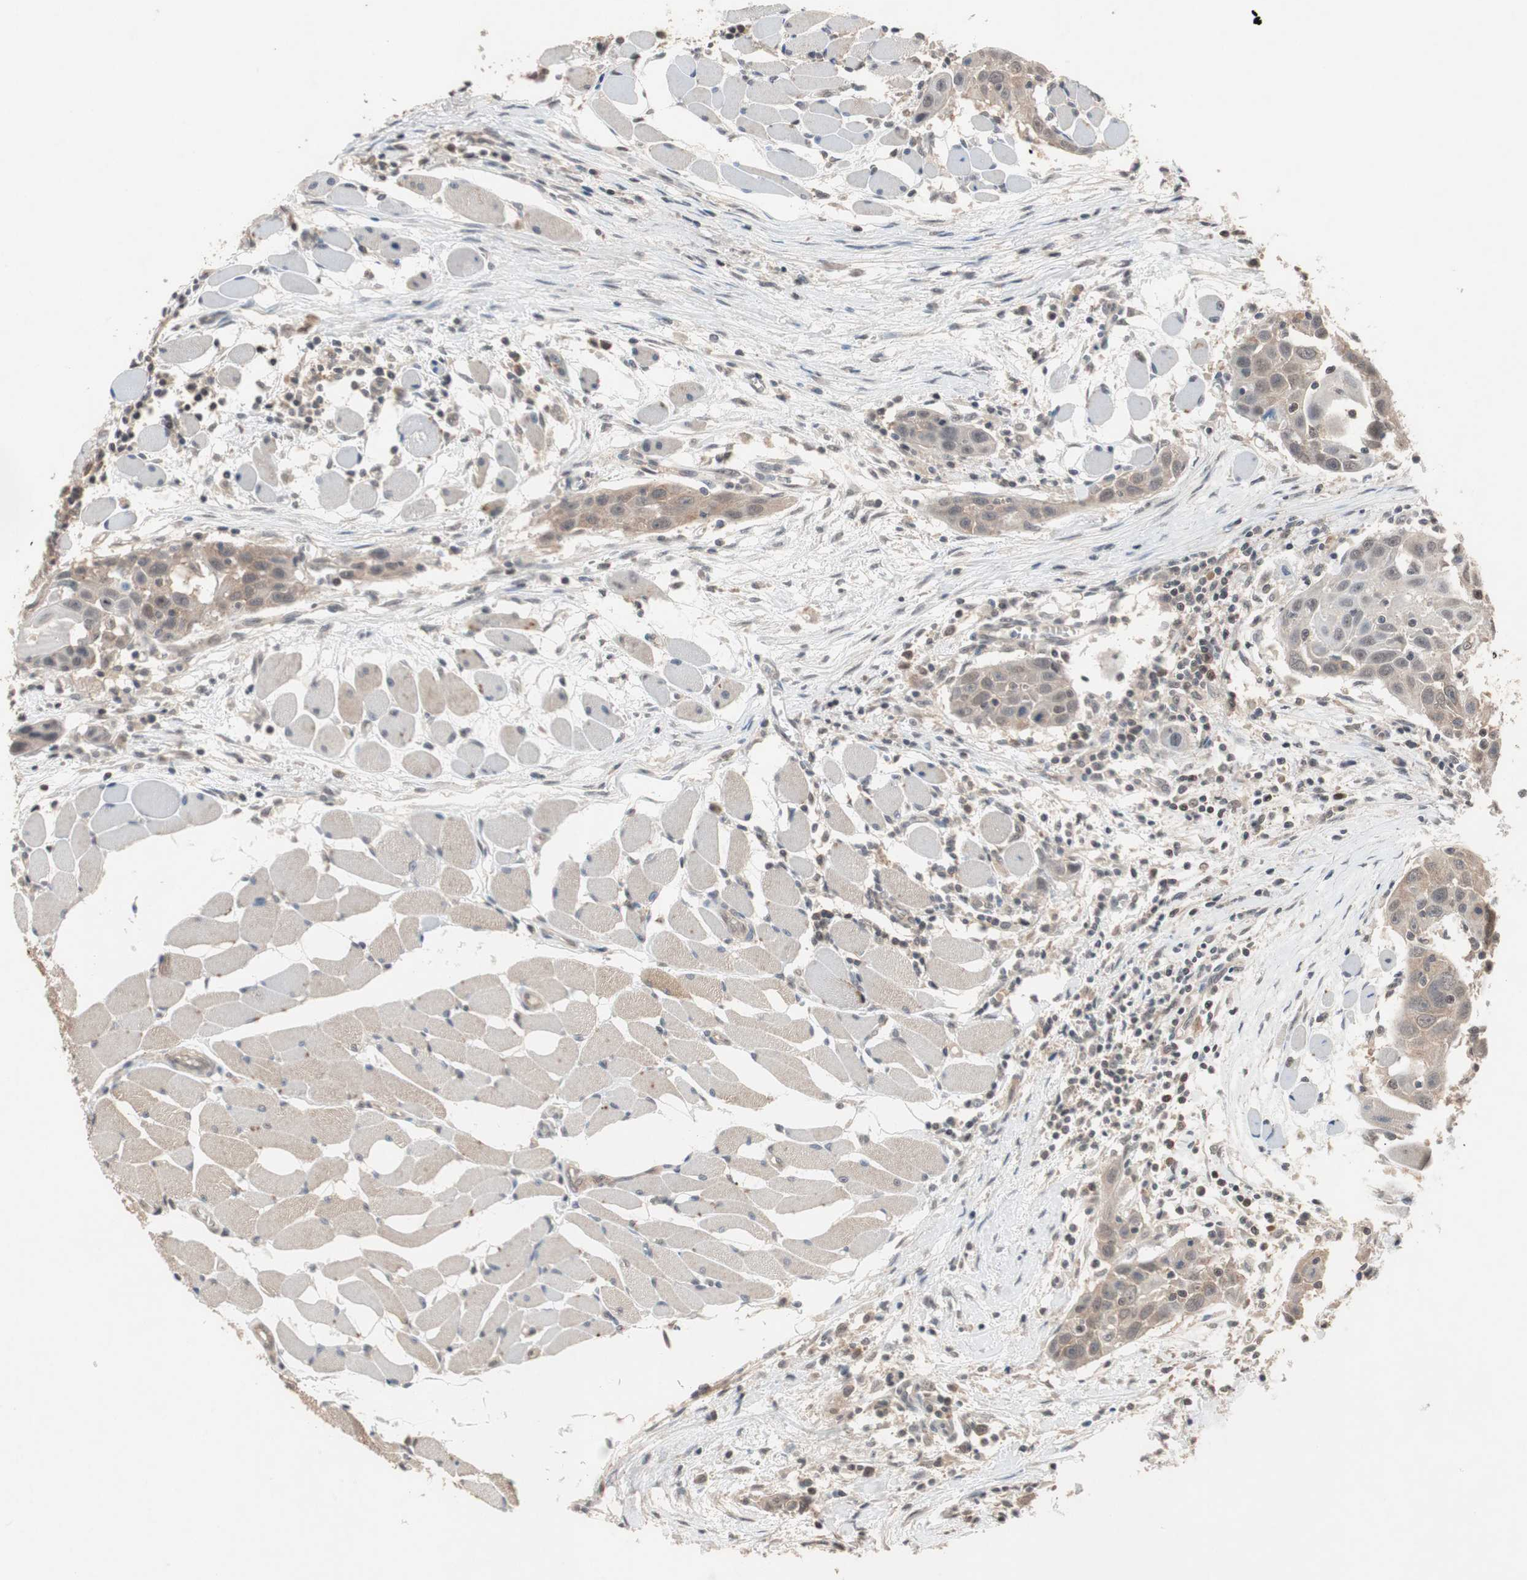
{"staining": {"intensity": "moderate", "quantity": ">75%", "location": "cytoplasmic/membranous"}, "tissue": "head and neck cancer", "cell_type": "Tumor cells", "image_type": "cancer", "snomed": [{"axis": "morphology", "description": "Squamous cell carcinoma, NOS"}, {"axis": "topography", "description": "Oral tissue"}, {"axis": "topography", "description": "Head-Neck"}], "caption": "Head and neck cancer (squamous cell carcinoma) stained with a protein marker reveals moderate staining in tumor cells.", "gene": "GART", "patient": {"sex": "female", "age": 50}}